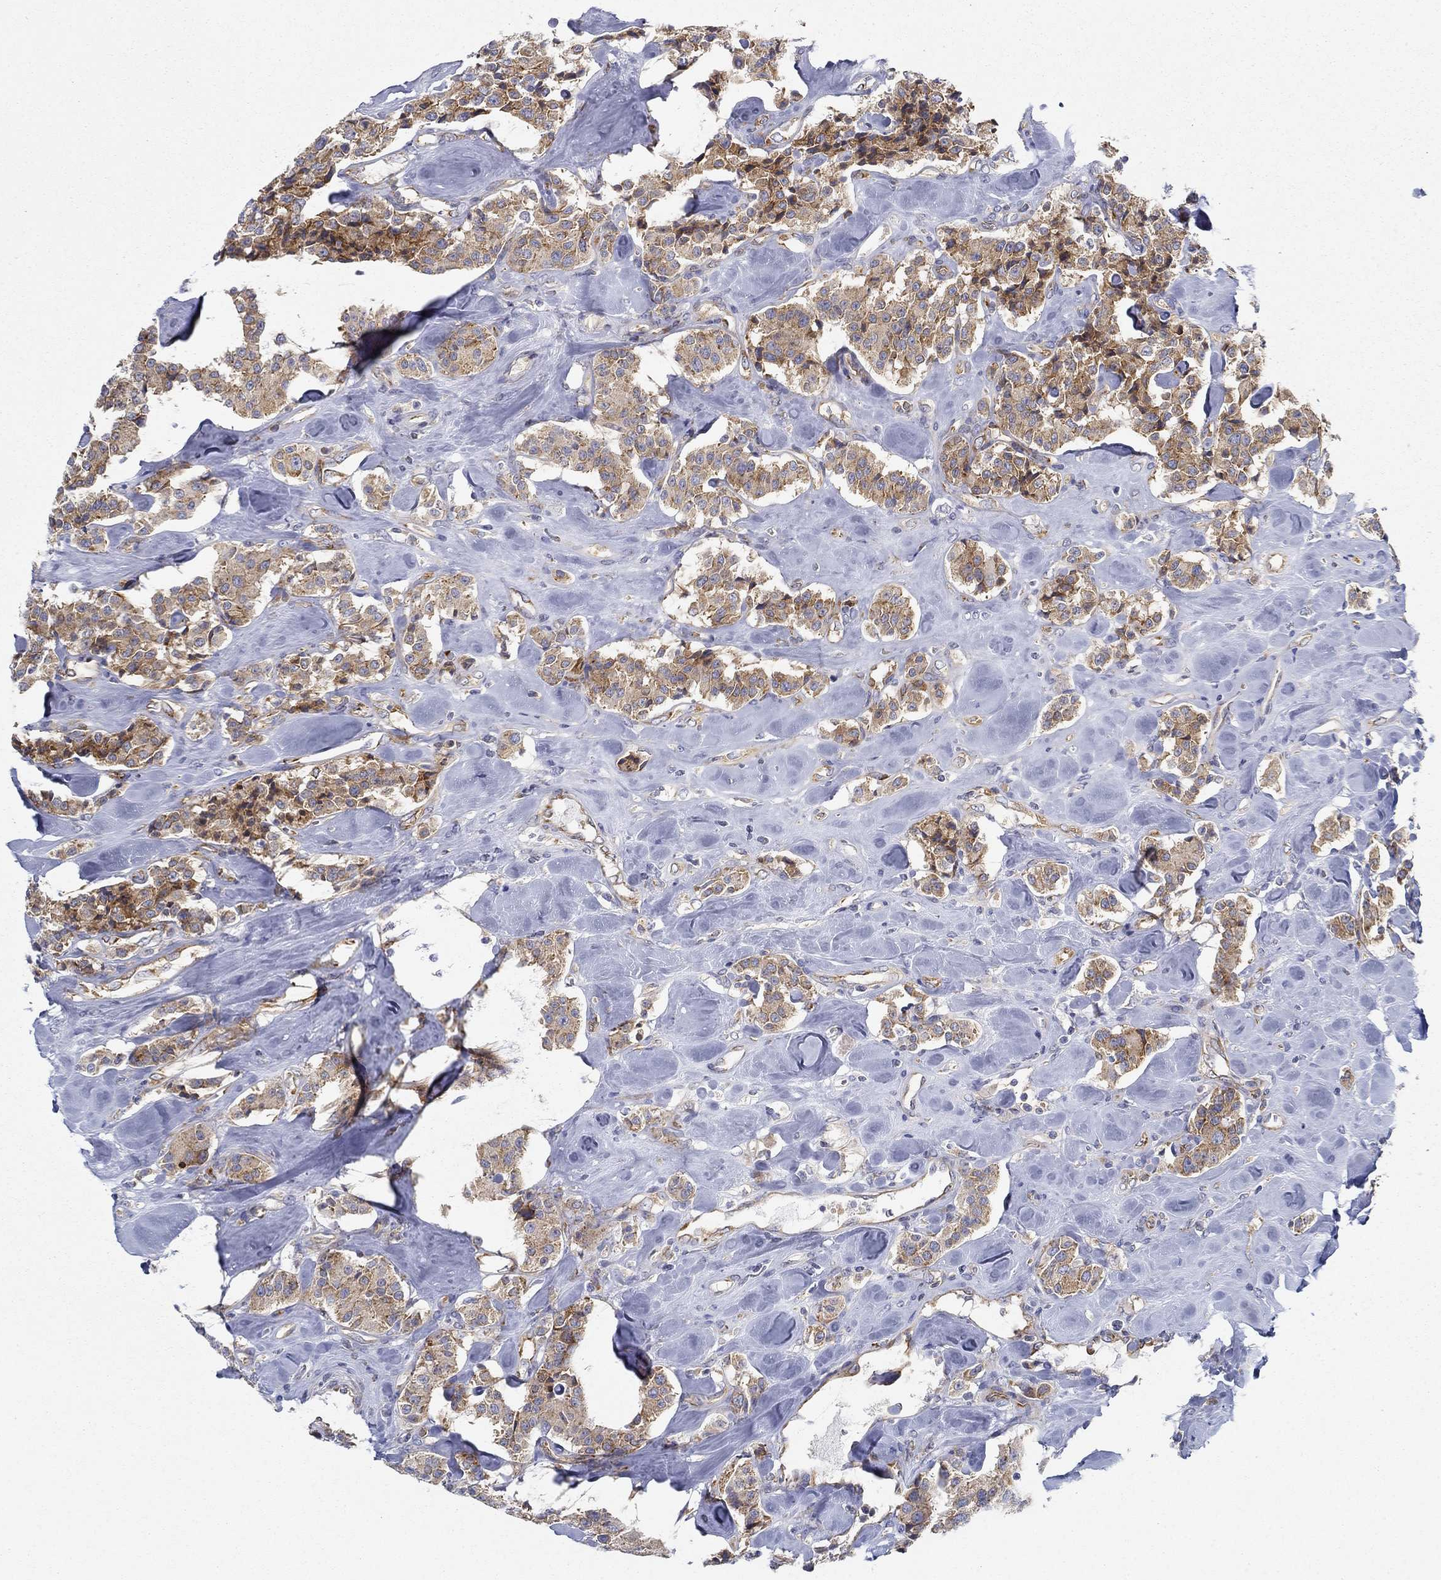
{"staining": {"intensity": "moderate", "quantity": ">75%", "location": "cytoplasmic/membranous"}, "tissue": "carcinoid", "cell_type": "Tumor cells", "image_type": "cancer", "snomed": [{"axis": "morphology", "description": "Carcinoid, malignant, NOS"}, {"axis": "topography", "description": "Pancreas"}], "caption": "Tumor cells display medium levels of moderate cytoplasmic/membranous positivity in approximately >75% of cells in human carcinoid (malignant).", "gene": "FXR1", "patient": {"sex": "male", "age": 41}}